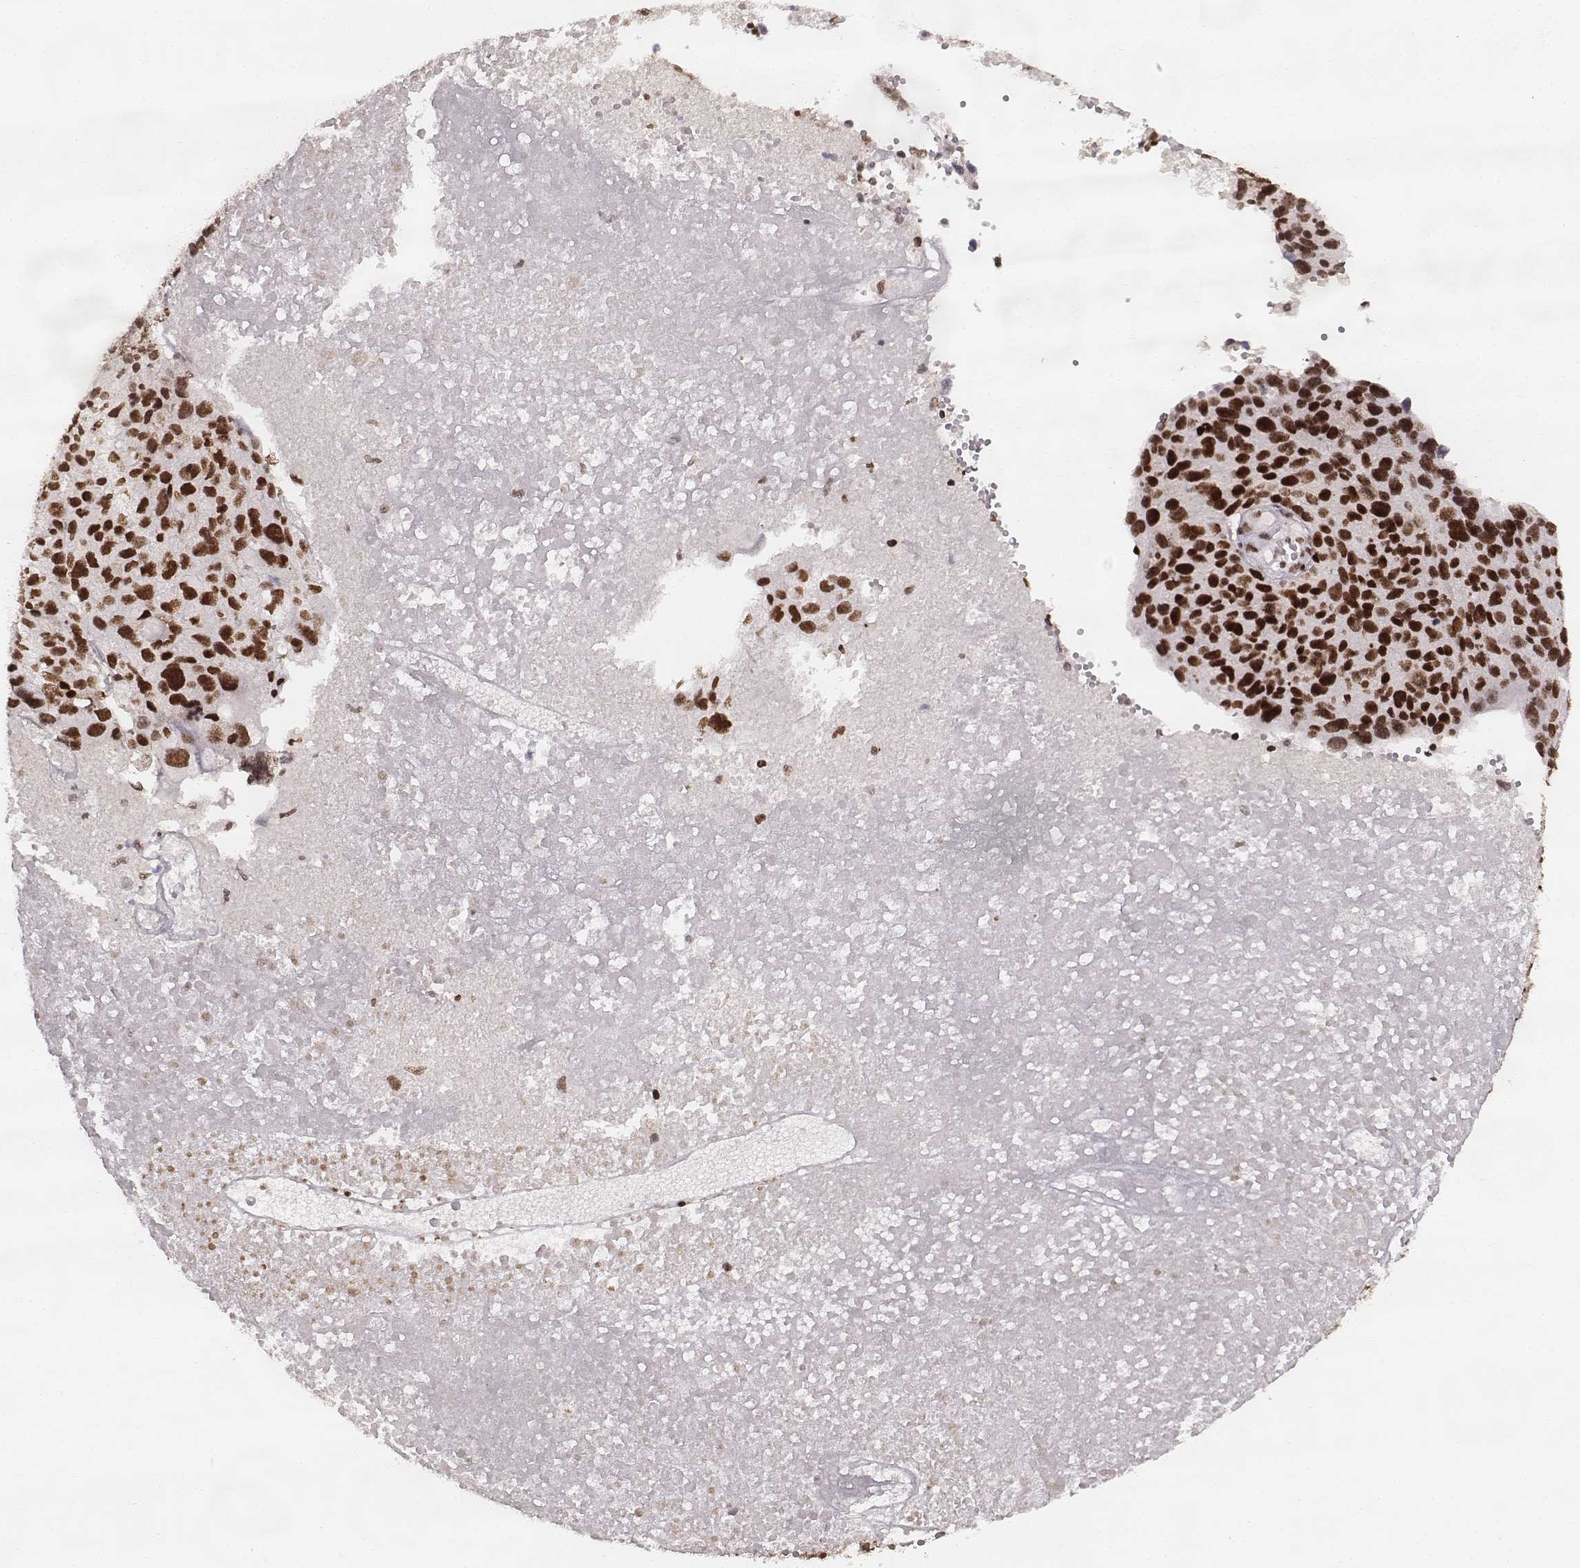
{"staining": {"intensity": "strong", "quantity": "<25%", "location": "nuclear"}, "tissue": "ovarian cancer", "cell_type": "Tumor cells", "image_type": "cancer", "snomed": [{"axis": "morphology", "description": "Carcinoma, endometroid"}, {"axis": "topography", "description": "Ovary"}], "caption": "Ovarian cancer was stained to show a protein in brown. There is medium levels of strong nuclear positivity in approximately <25% of tumor cells.", "gene": "PARP1", "patient": {"sex": "female", "age": 58}}